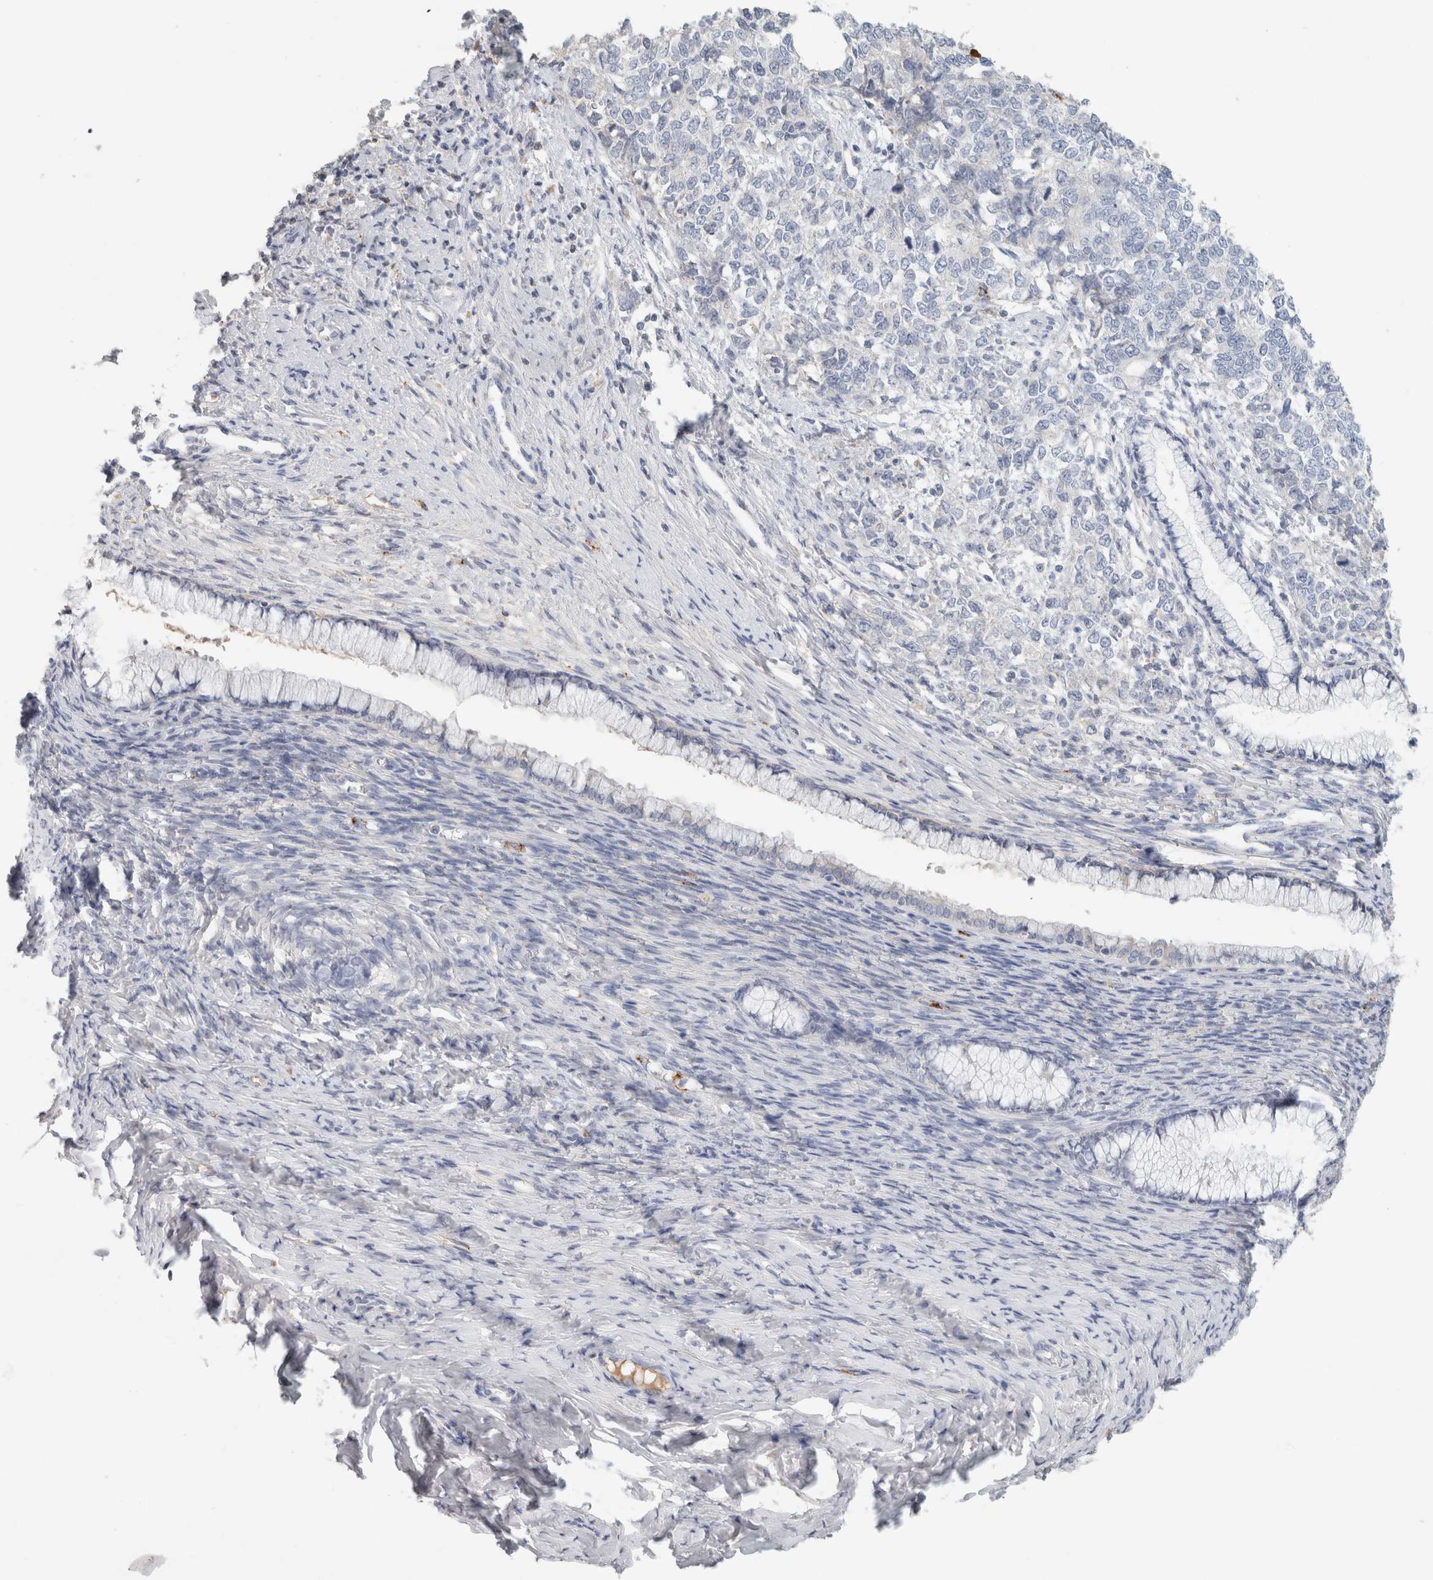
{"staining": {"intensity": "negative", "quantity": "none", "location": "none"}, "tissue": "cervical cancer", "cell_type": "Tumor cells", "image_type": "cancer", "snomed": [{"axis": "morphology", "description": "Squamous cell carcinoma, NOS"}, {"axis": "topography", "description": "Cervix"}], "caption": "Micrograph shows no protein expression in tumor cells of cervical squamous cell carcinoma tissue.", "gene": "CD36", "patient": {"sex": "female", "age": 63}}